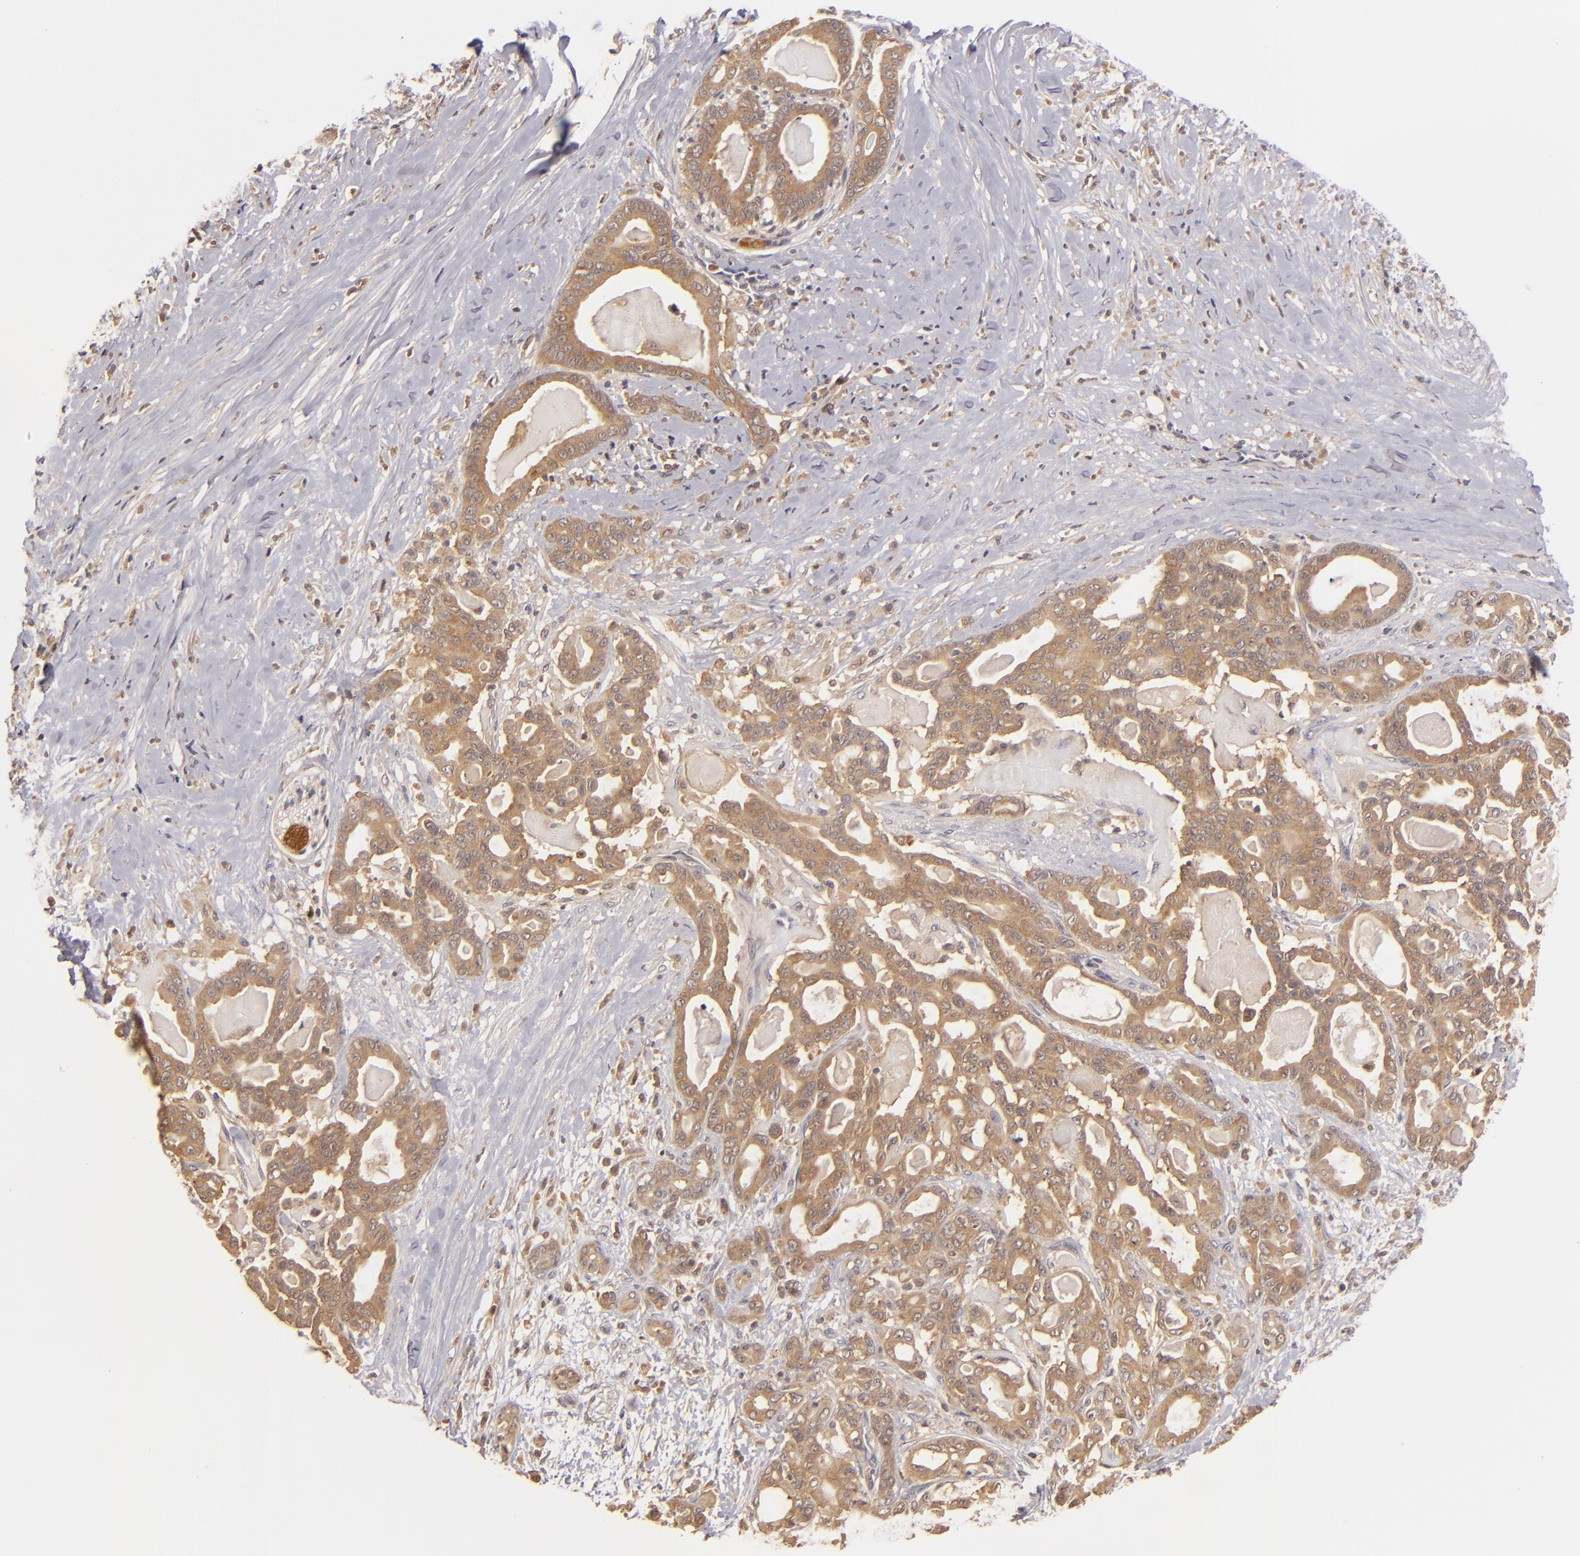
{"staining": {"intensity": "strong", "quantity": ">75%", "location": "cytoplasmic/membranous"}, "tissue": "pancreatic cancer", "cell_type": "Tumor cells", "image_type": "cancer", "snomed": [{"axis": "morphology", "description": "Adenocarcinoma, NOS"}, {"axis": "topography", "description": "Pancreas"}], "caption": "Pancreatic adenocarcinoma stained for a protein demonstrates strong cytoplasmic/membranous positivity in tumor cells. (DAB (3,3'-diaminobenzidine) IHC, brown staining for protein, blue staining for nuclei).", "gene": "PRKCD", "patient": {"sex": "male", "age": 63}}